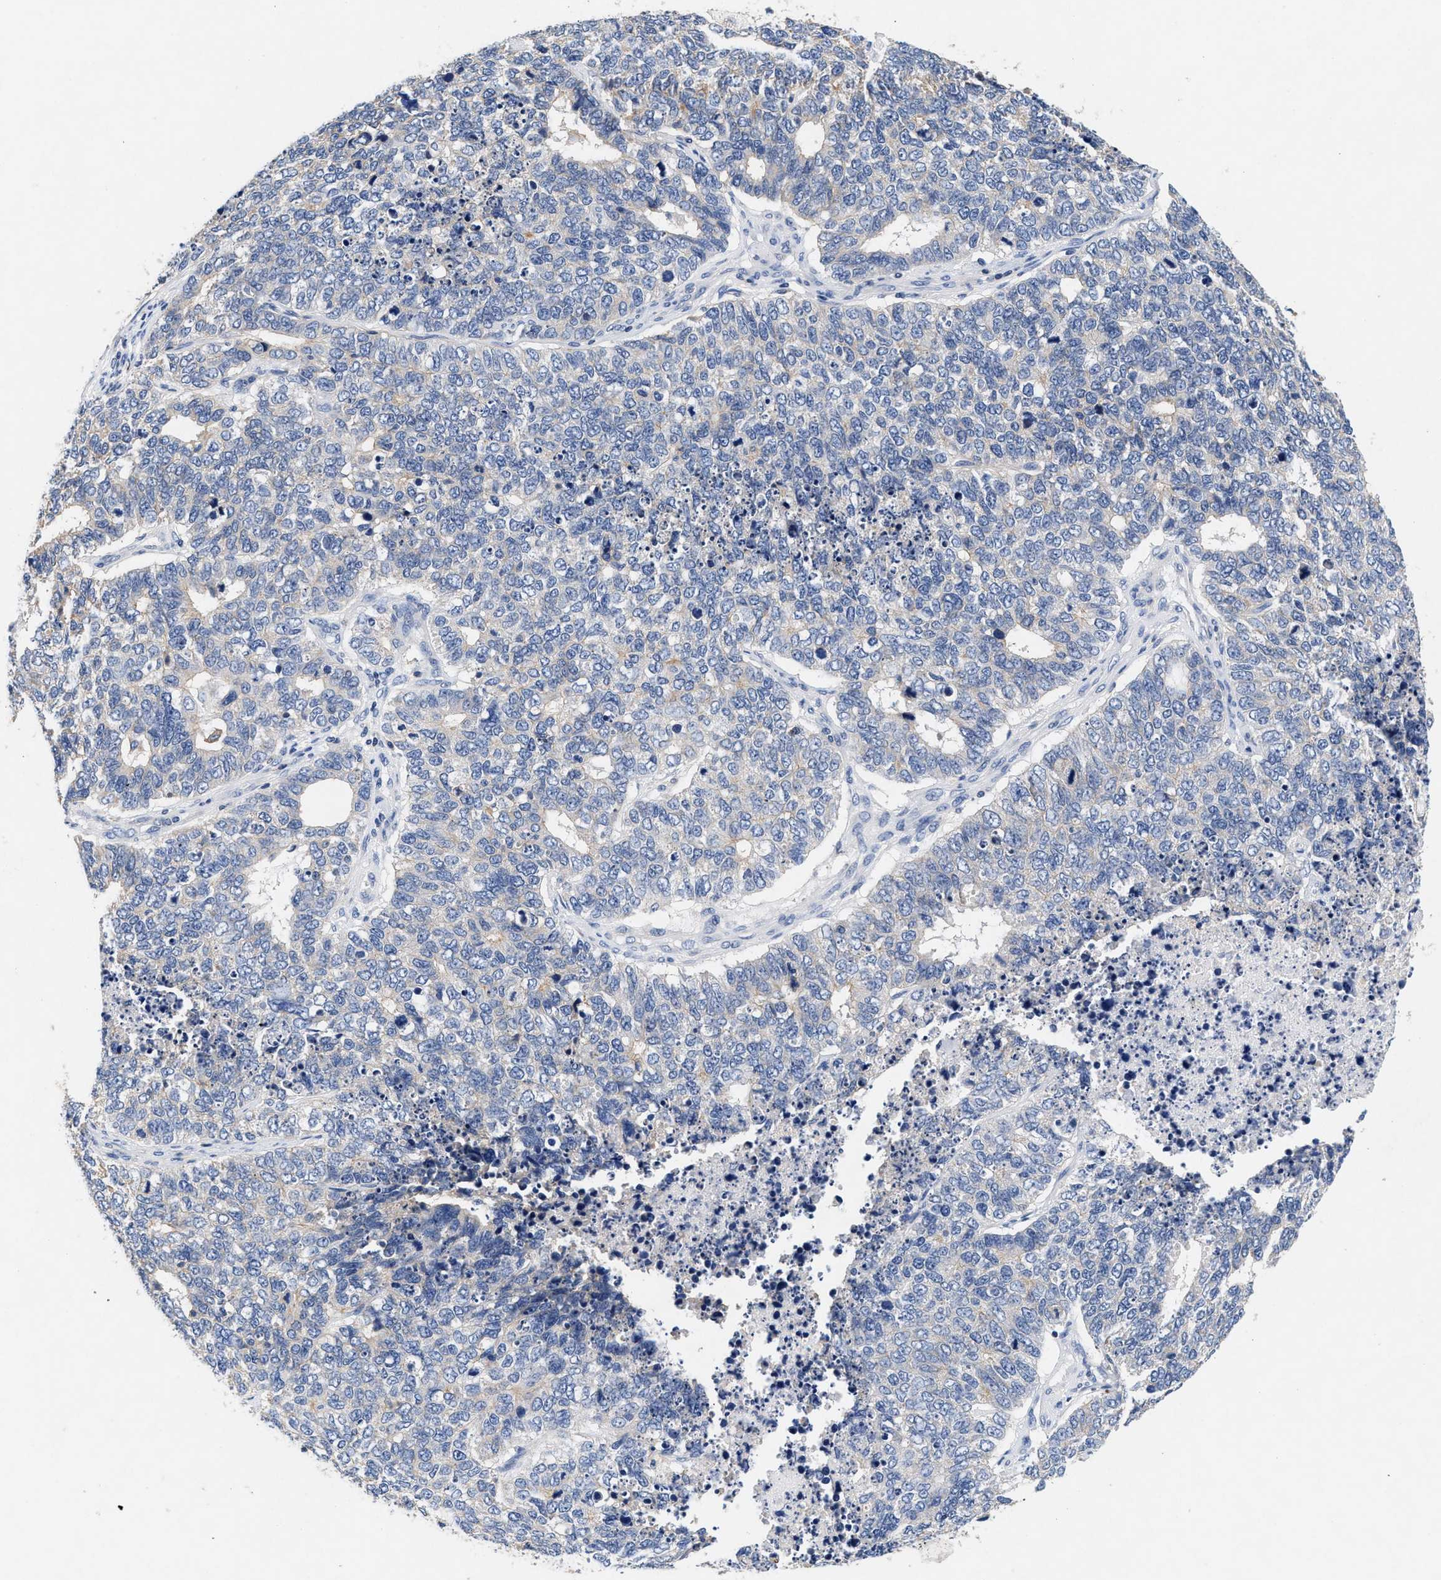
{"staining": {"intensity": "negative", "quantity": "none", "location": "none"}, "tissue": "cervical cancer", "cell_type": "Tumor cells", "image_type": "cancer", "snomed": [{"axis": "morphology", "description": "Squamous cell carcinoma, NOS"}, {"axis": "topography", "description": "Cervix"}], "caption": "Cervical squamous cell carcinoma stained for a protein using IHC demonstrates no expression tumor cells.", "gene": "GNAI3", "patient": {"sex": "female", "age": 63}}